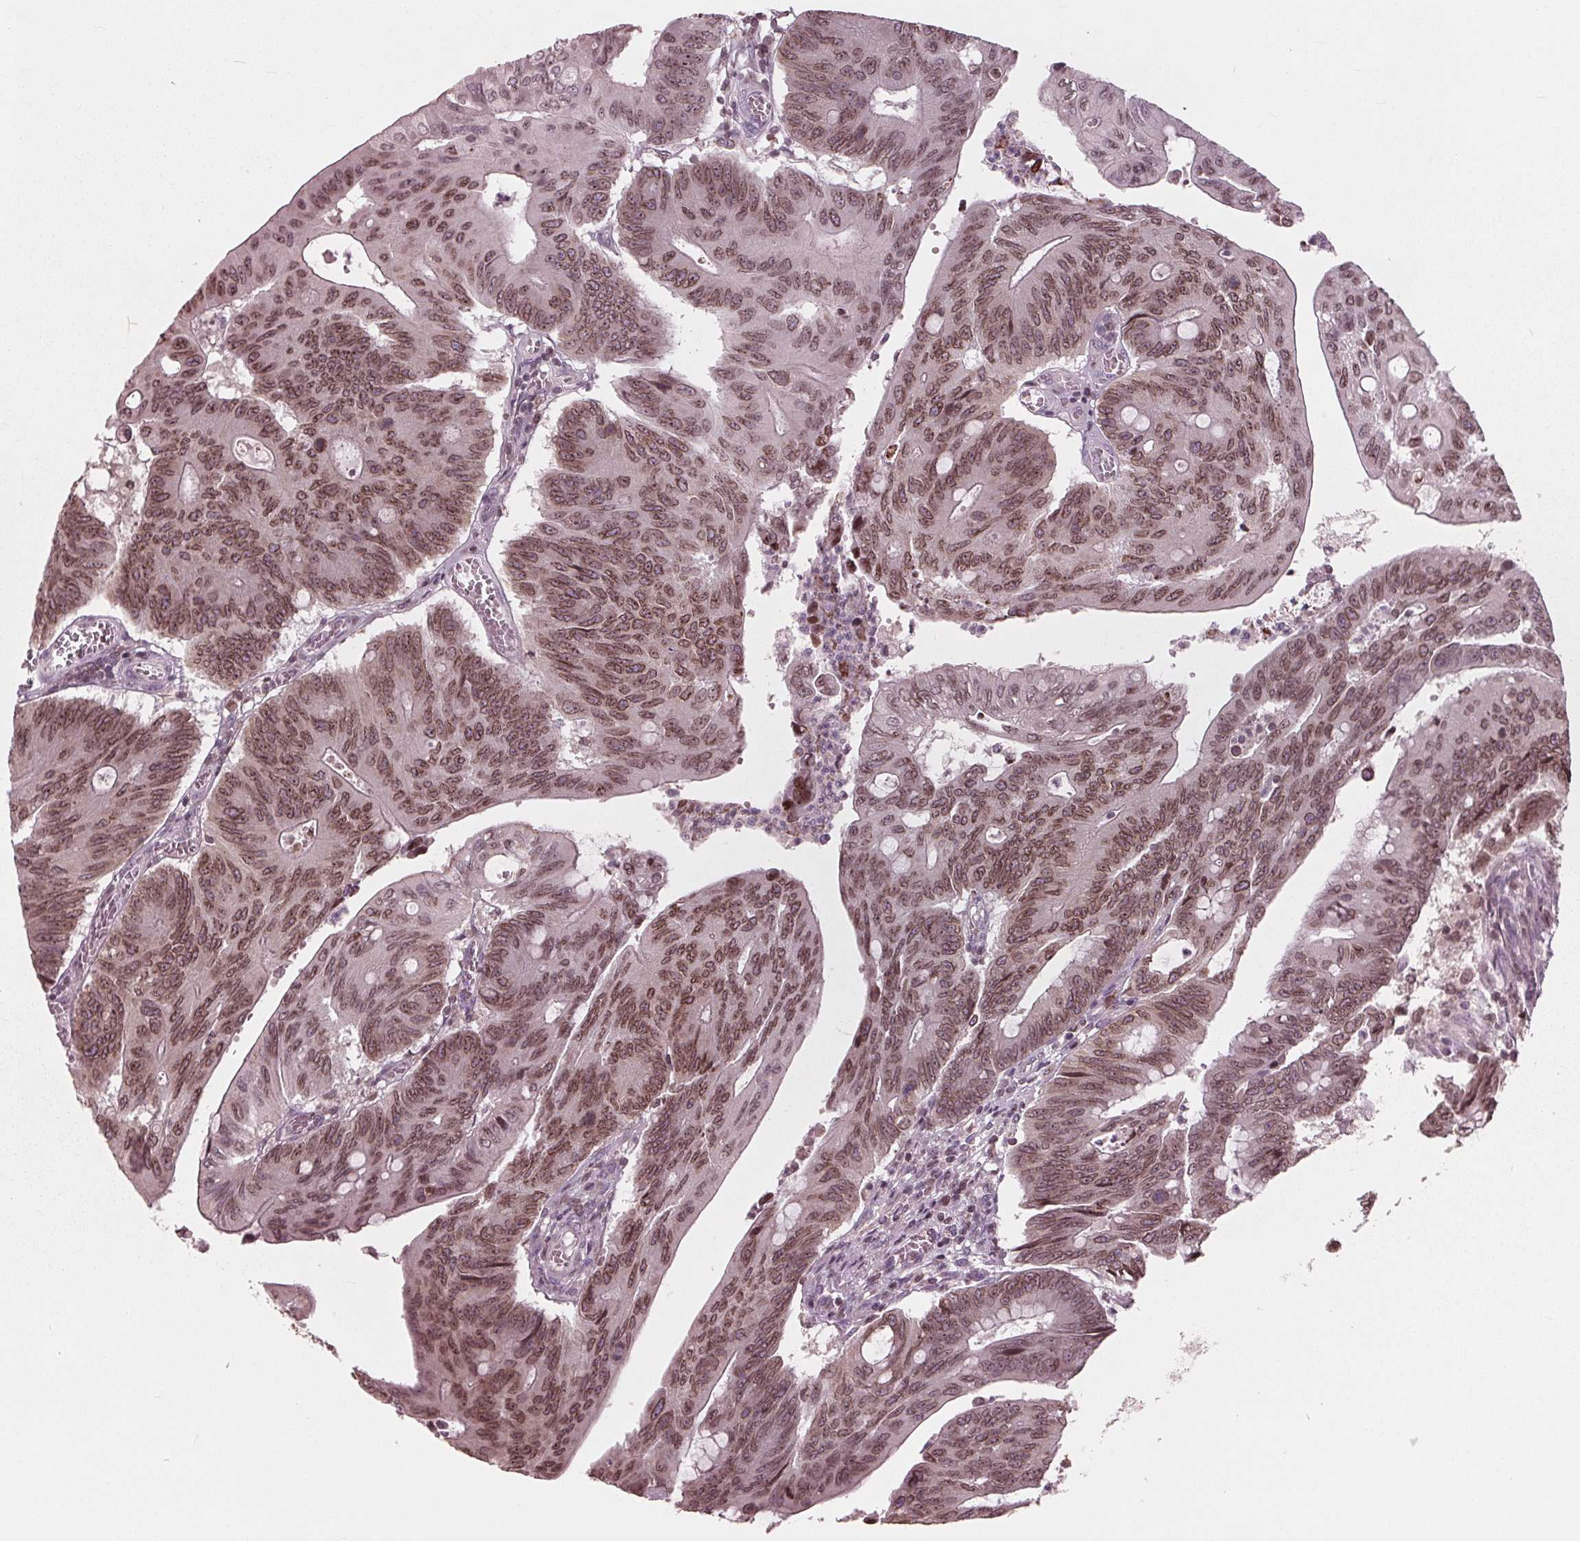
{"staining": {"intensity": "moderate", "quantity": ">75%", "location": "cytoplasmic/membranous,nuclear"}, "tissue": "colorectal cancer", "cell_type": "Tumor cells", "image_type": "cancer", "snomed": [{"axis": "morphology", "description": "Adenocarcinoma, NOS"}, {"axis": "topography", "description": "Colon"}], "caption": "About >75% of tumor cells in colorectal cancer (adenocarcinoma) show moderate cytoplasmic/membranous and nuclear protein positivity as visualized by brown immunohistochemical staining.", "gene": "NUP210", "patient": {"sex": "male", "age": 65}}